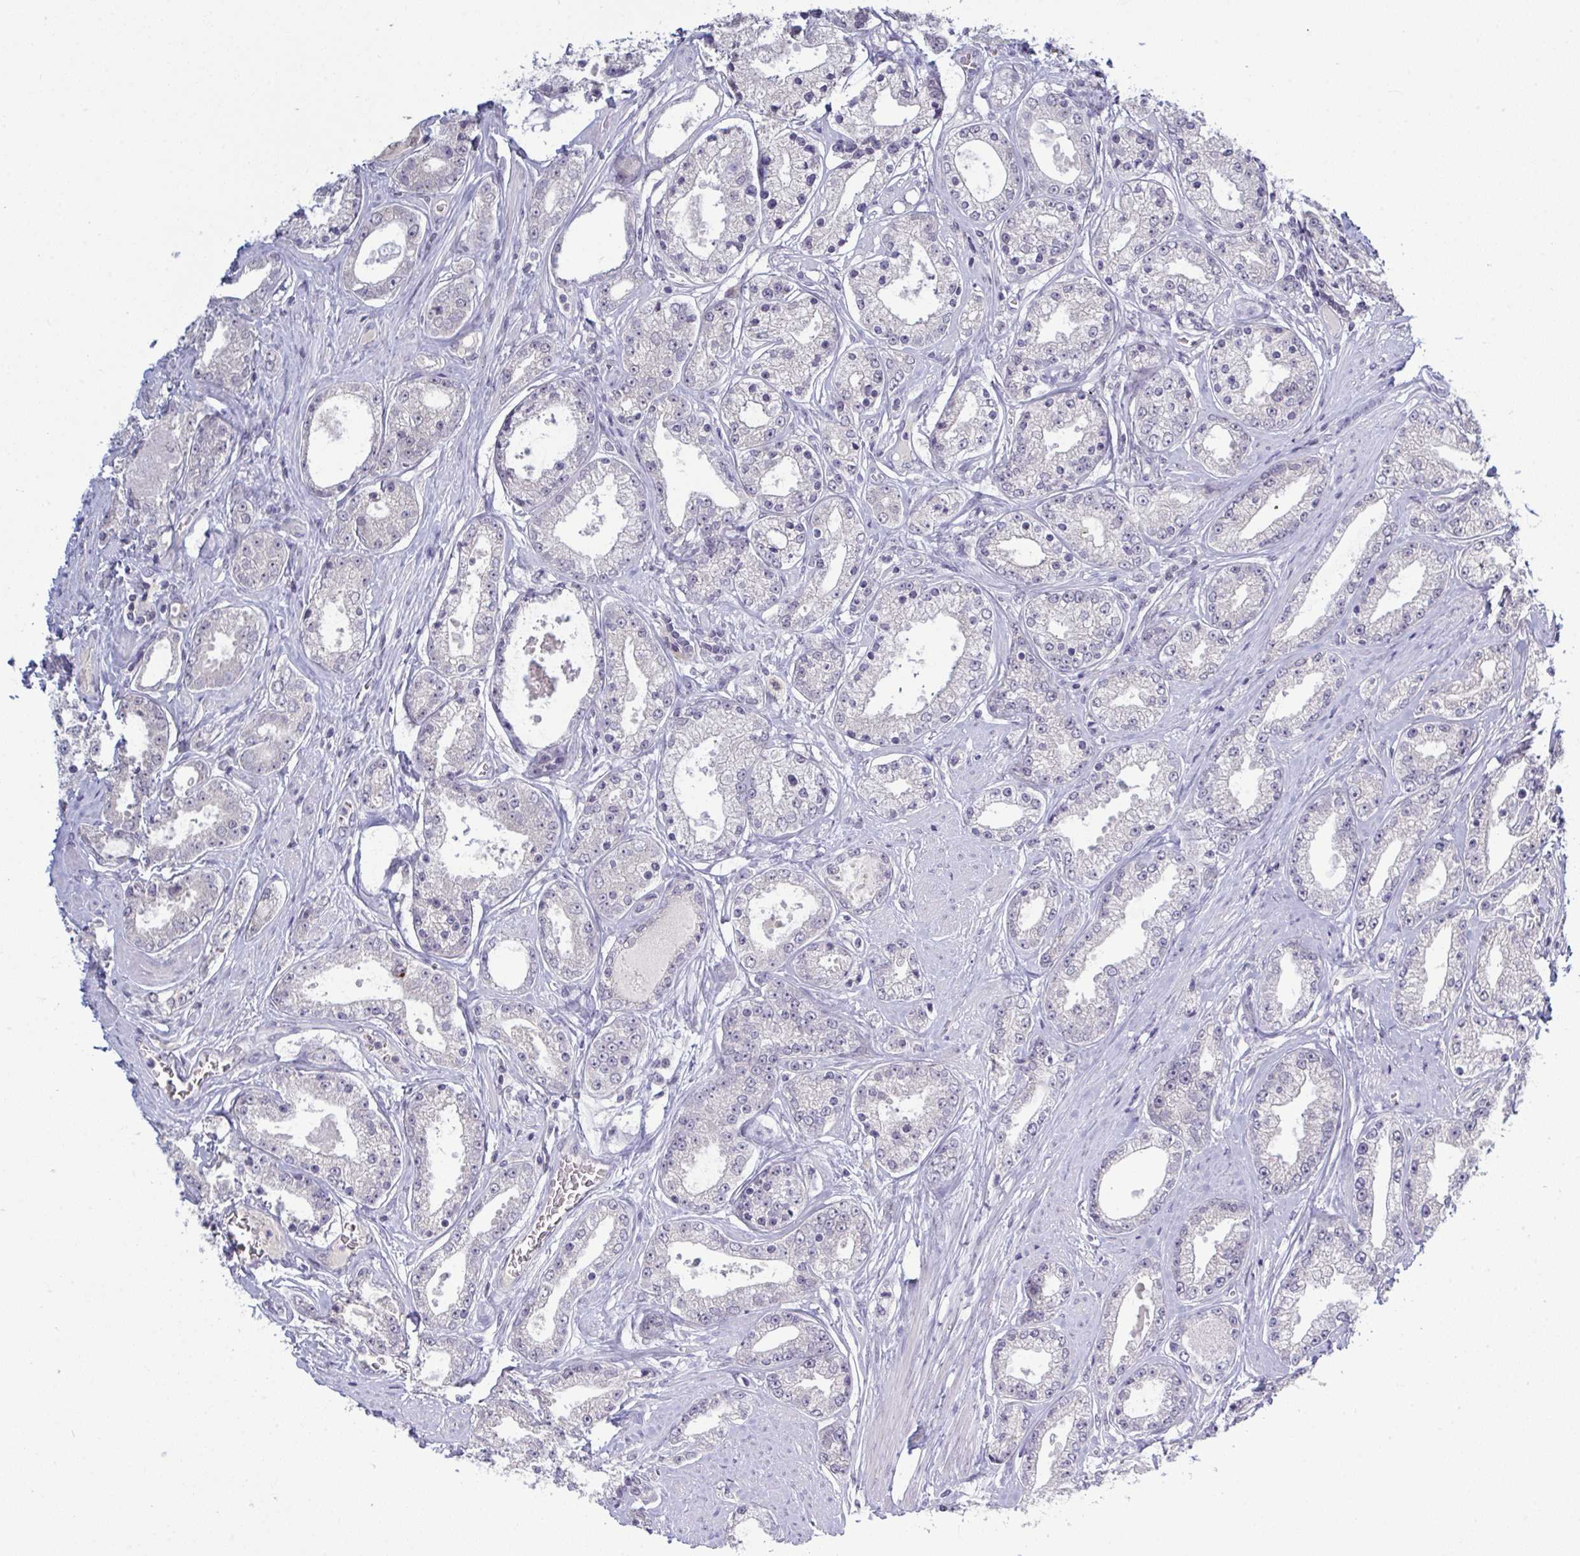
{"staining": {"intensity": "negative", "quantity": "none", "location": "none"}, "tissue": "prostate cancer", "cell_type": "Tumor cells", "image_type": "cancer", "snomed": [{"axis": "morphology", "description": "Adenocarcinoma, High grade"}, {"axis": "topography", "description": "Prostate"}], "caption": "This is a photomicrograph of immunohistochemistry staining of high-grade adenocarcinoma (prostate), which shows no expression in tumor cells.", "gene": "ZNF784", "patient": {"sex": "male", "age": 66}}